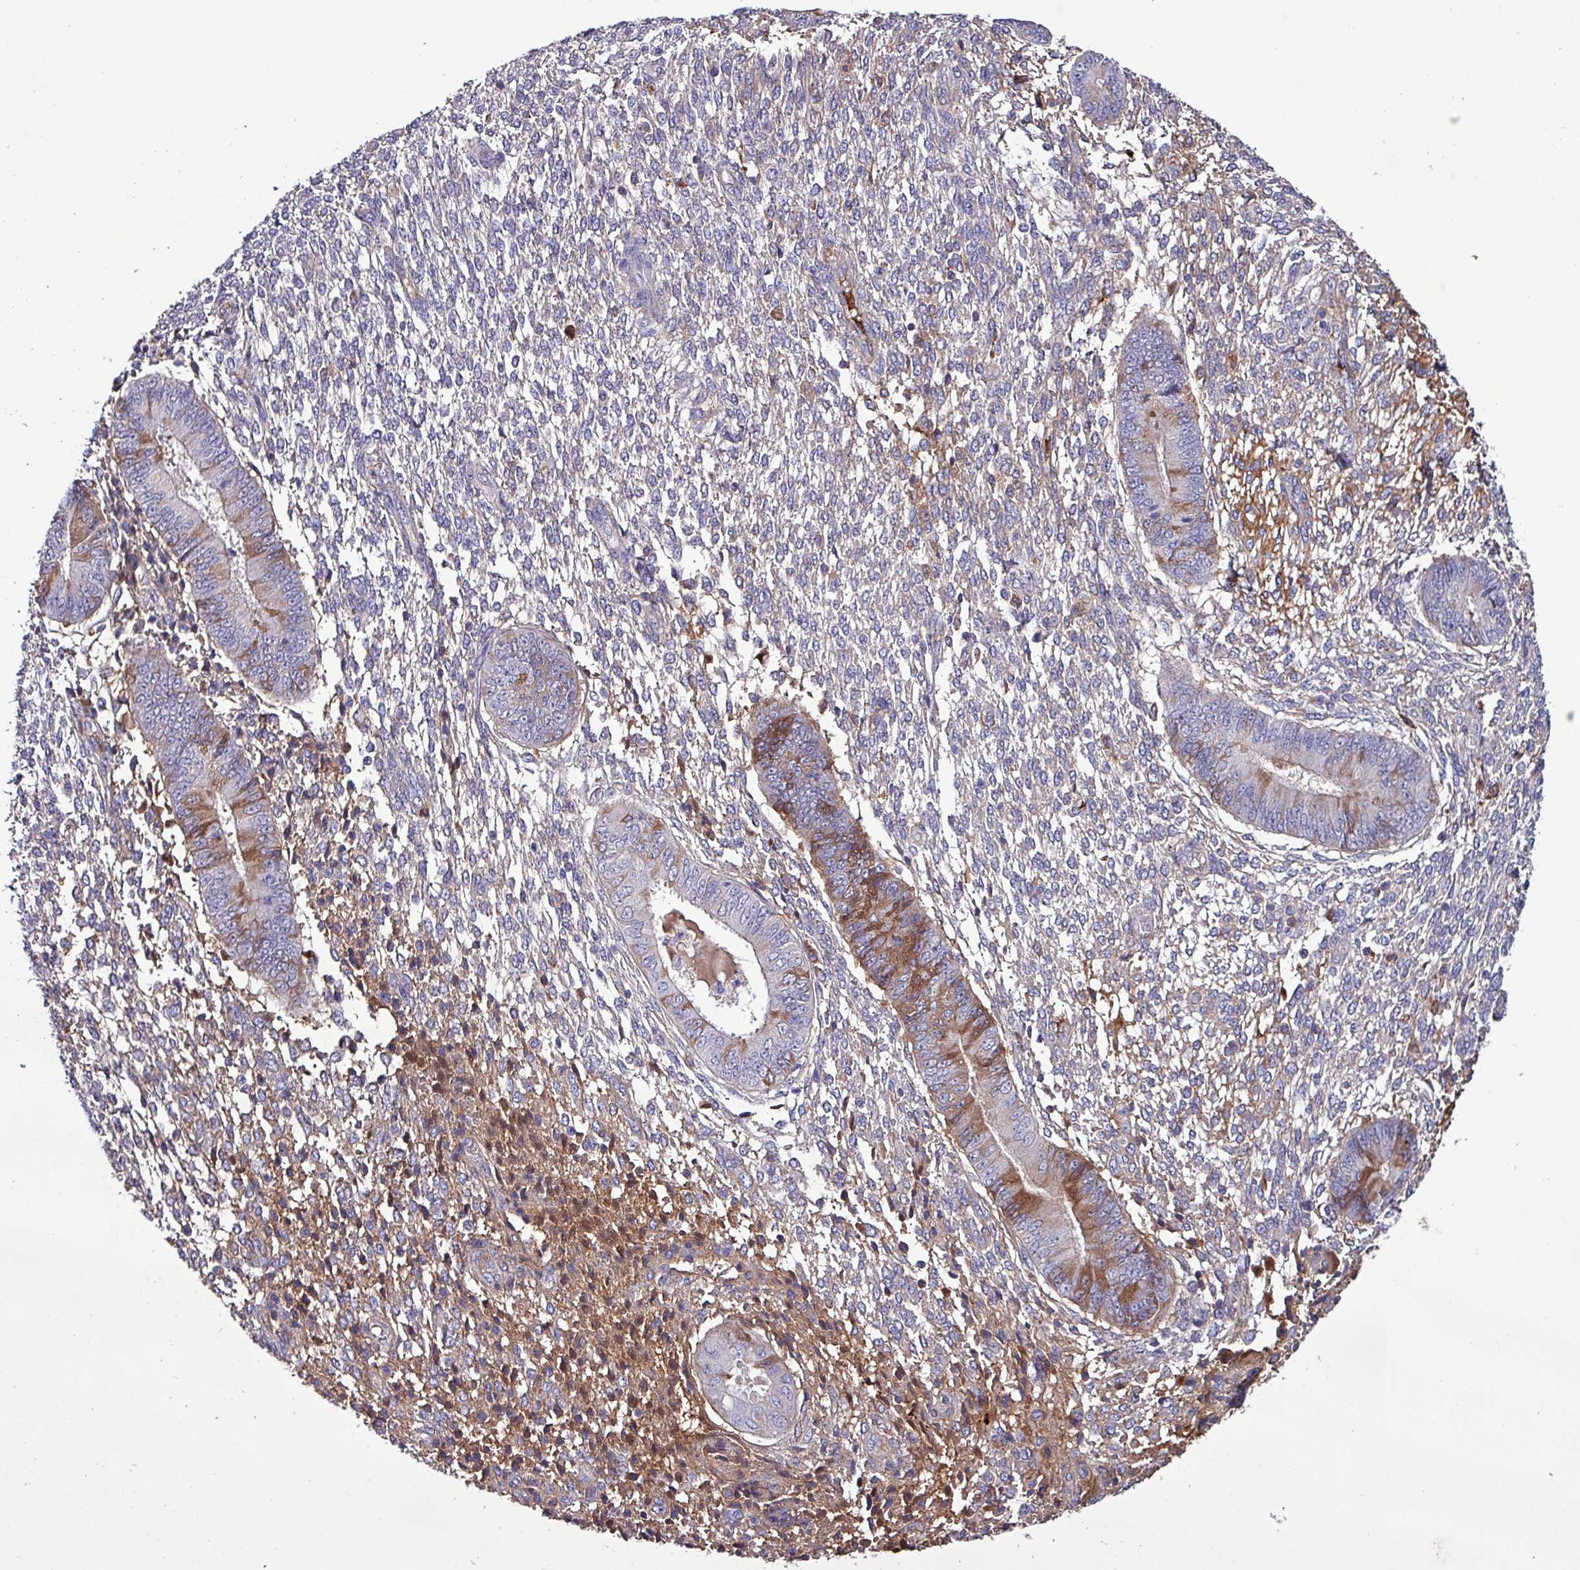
{"staining": {"intensity": "weak", "quantity": "25%-75%", "location": "cytoplasmic/membranous"}, "tissue": "endometrium", "cell_type": "Cells in endometrial stroma", "image_type": "normal", "snomed": [{"axis": "morphology", "description": "Normal tissue, NOS"}, {"axis": "topography", "description": "Endometrium"}], "caption": "Protein analysis of normal endometrium reveals weak cytoplasmic/membranous expression in approximately 25%-75% of cells in endometrial stroma.", "gene": "HPR", "patient": {"sex": "female", "age": 49}}